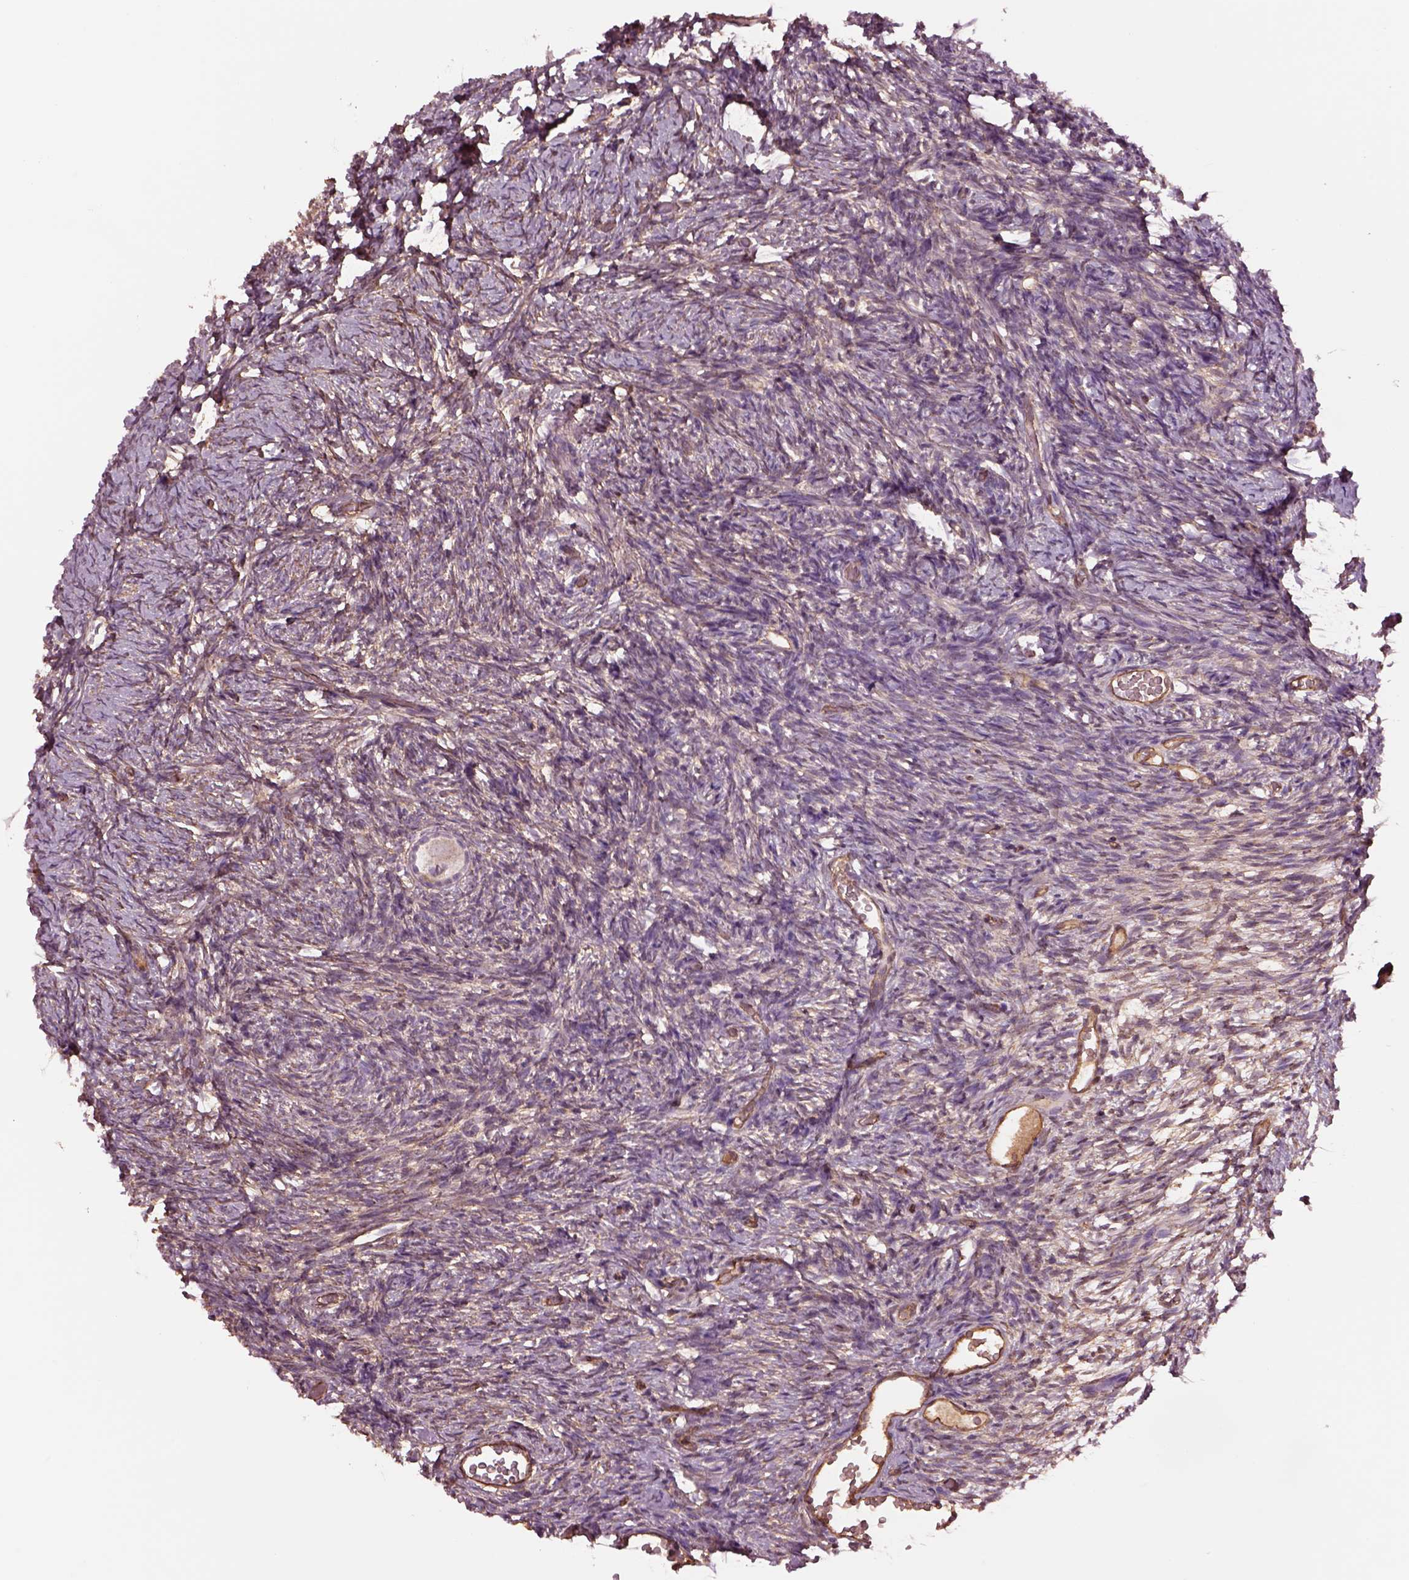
{"staining": {"intensity": "negative", "quantity": "none", "location": "none"}, "tissue": "ovary", "cell_type": "Follicle cells", "image_type": "normal", "snomed": [{"axis": "morphology", "description": "Normal tissue, NOS"}, {"axis": "topography", "description": "Ovary"}], "caption": "This is a image of immunohistochemistry (IHC) staining of unremarkable ovary, which shows no expression in follicle cells.", "gene": "HTR1B", "patient": {"sex": "female", "age": 39}}